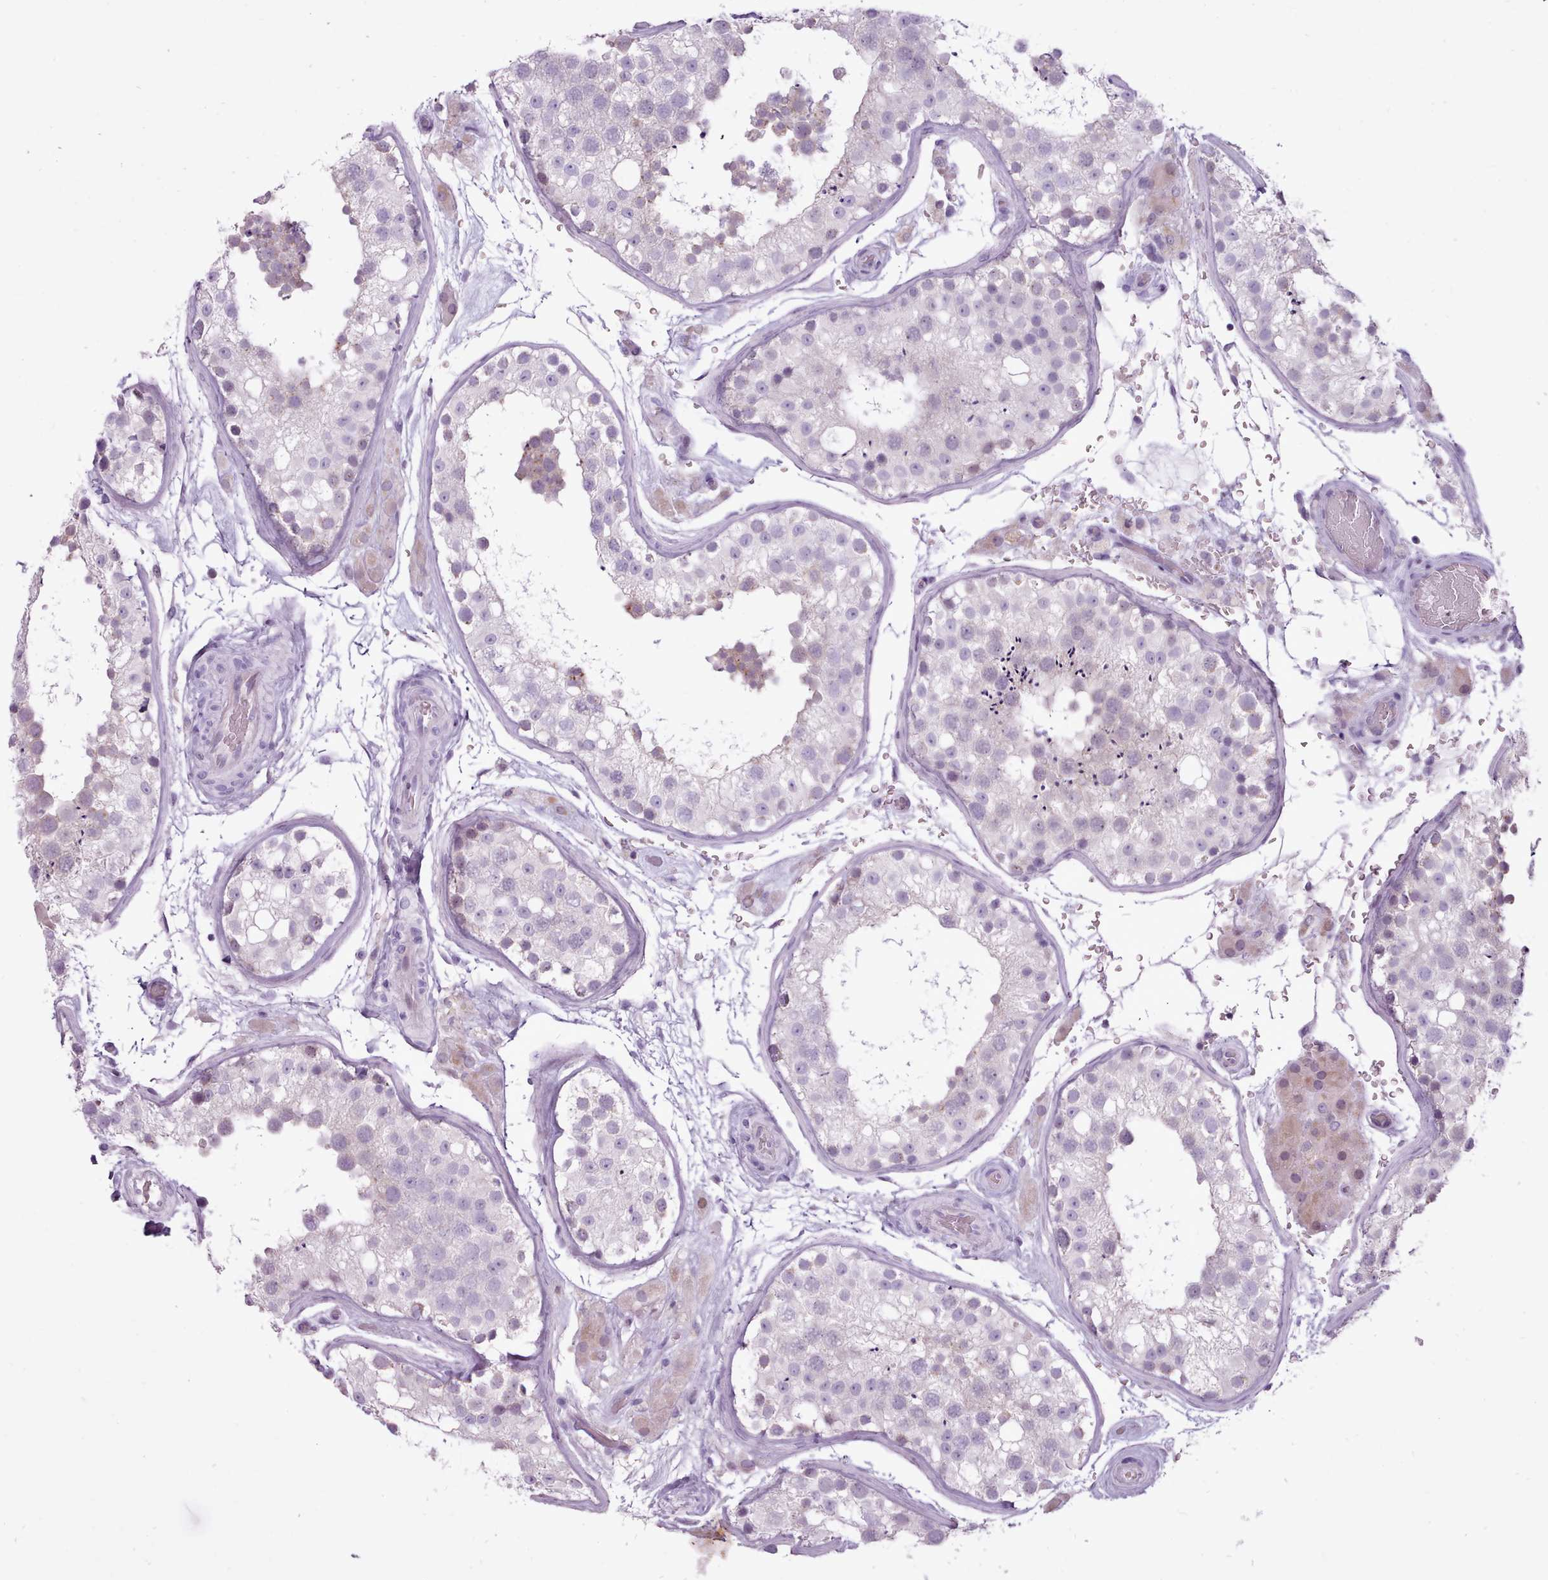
{"staining": {"intensity": "weak", "quantity": "25%-75%", "location": "cytoplasmic/membranous"}, "tissue": "testis", "cell_type": "Cells in seminiferous ducts", "image_type": "normal", "snomed": [{"axis": "morphology", "description": "Normal tissue, NOS"}, {"axis": "topography", "description": "Testis"}], "caption": "A low amount of weak cytoplasmic/membranous positivity is present in about 25%-75% of cells in seminiferous ducts in normal testis.", "gene": "BDKRB2", "patient": {"sex": "male", "age": 26}}